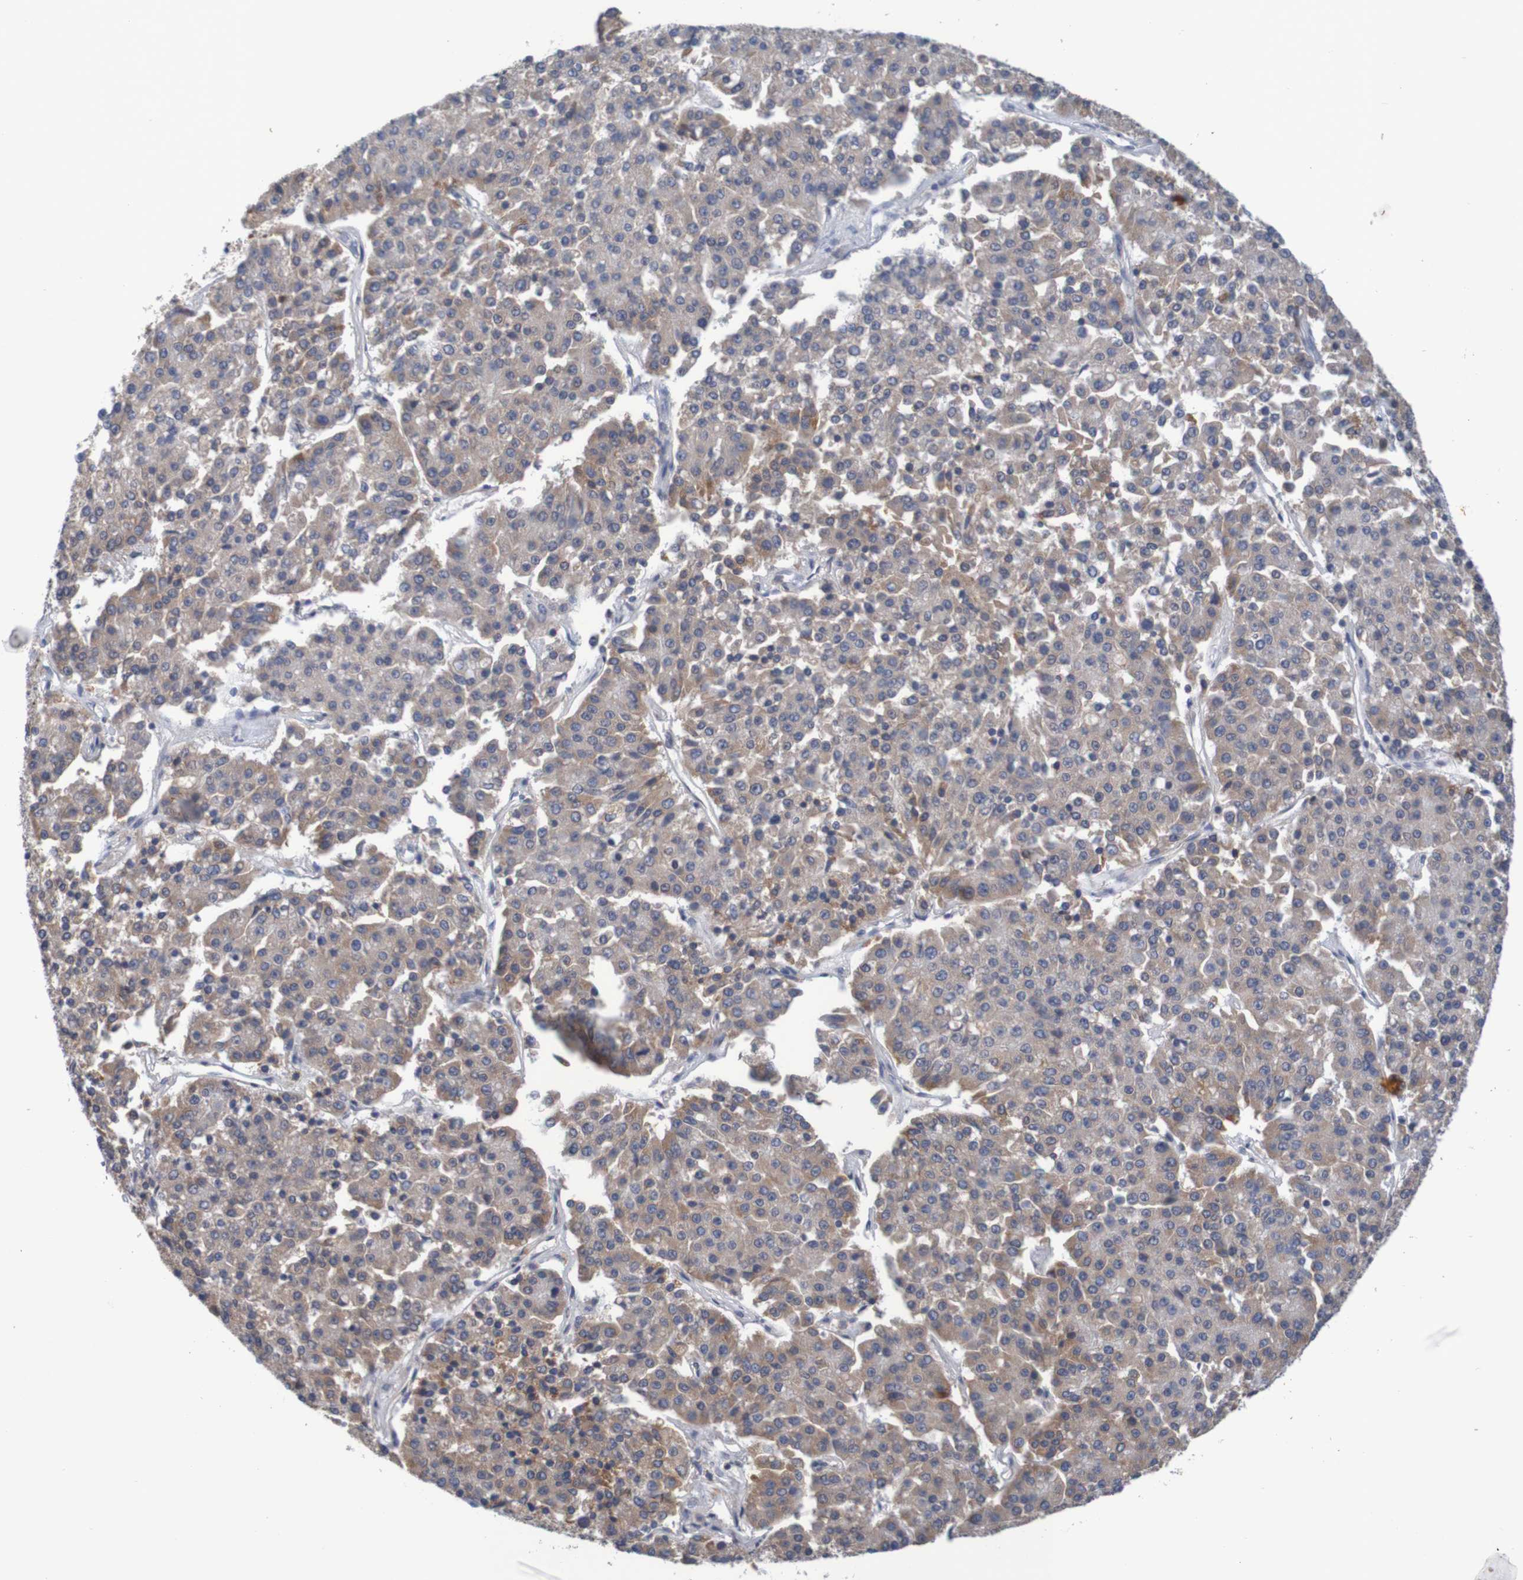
{"staining": {"intensity": "moderate", "quantity": "25%-75%", "location": "cytoplasmic/membranous"}, "tissue": "pancreatic cancer", "cell_type": "Tumor cells", "image_type": "cancer", "snomed": [{"axis": "morphology", "description": "Adenocarcinoma, NOS"}, {"axis": "topography", "description": "Pancreas"}], "caption": "Immunohistochemical staining of adenocarcinoma (pancreatic) displays medium levels of moderate cytoplasmic/membranous staining in approximately 25%-75% of tumor cells. (brown staining indicates protein expression, while blue staining denotes nuclei).", "gene": "LTA", "patient": {"sex": "male", "age": 50}}